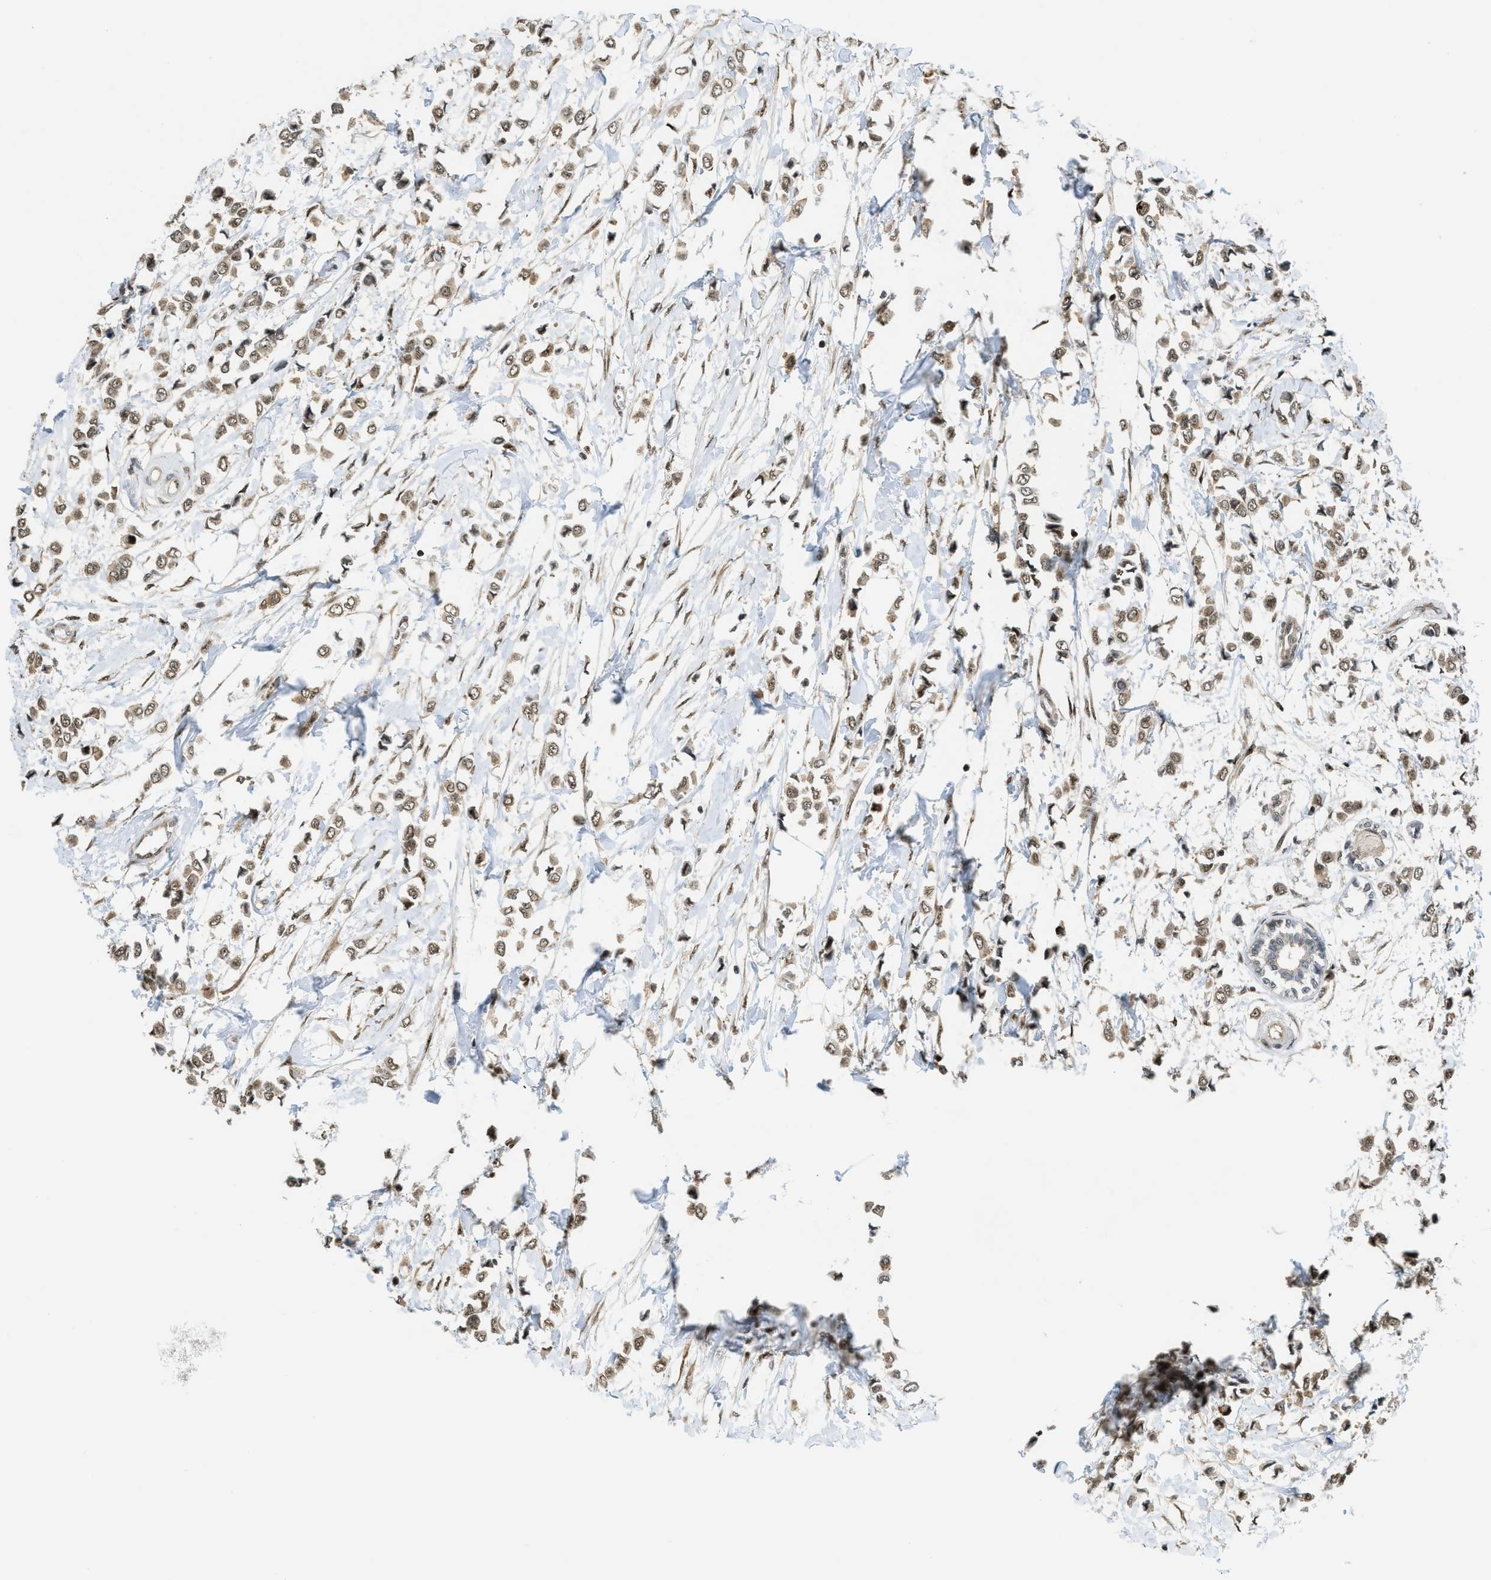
{"staining": {"intensity": "weak", "quantity": ">75%", "location": "cytoplasmic/membranous,nuclear"}, "tissue": "breast cancer", "cell_type": "Tumor cells", "image_type": "cancer", "snomed": [{"axis": "morphology", "description": "Lobular carcinoma"}, {"axis": "topography", "description": "Breast"}], "caption": "High-magnification brightfield microscopy of lobular carcinoma (breast) stained with DAB (3,3'-diaminobenzidine) (brown) and counterstained with hematoxylin (blue). tumor cells exhibit weak cytoplasmic/membranous and nuclear staining is seen in about>75% of cells.", "gene": "TACC1", "patient": {"sex": "female", "age": 51}}